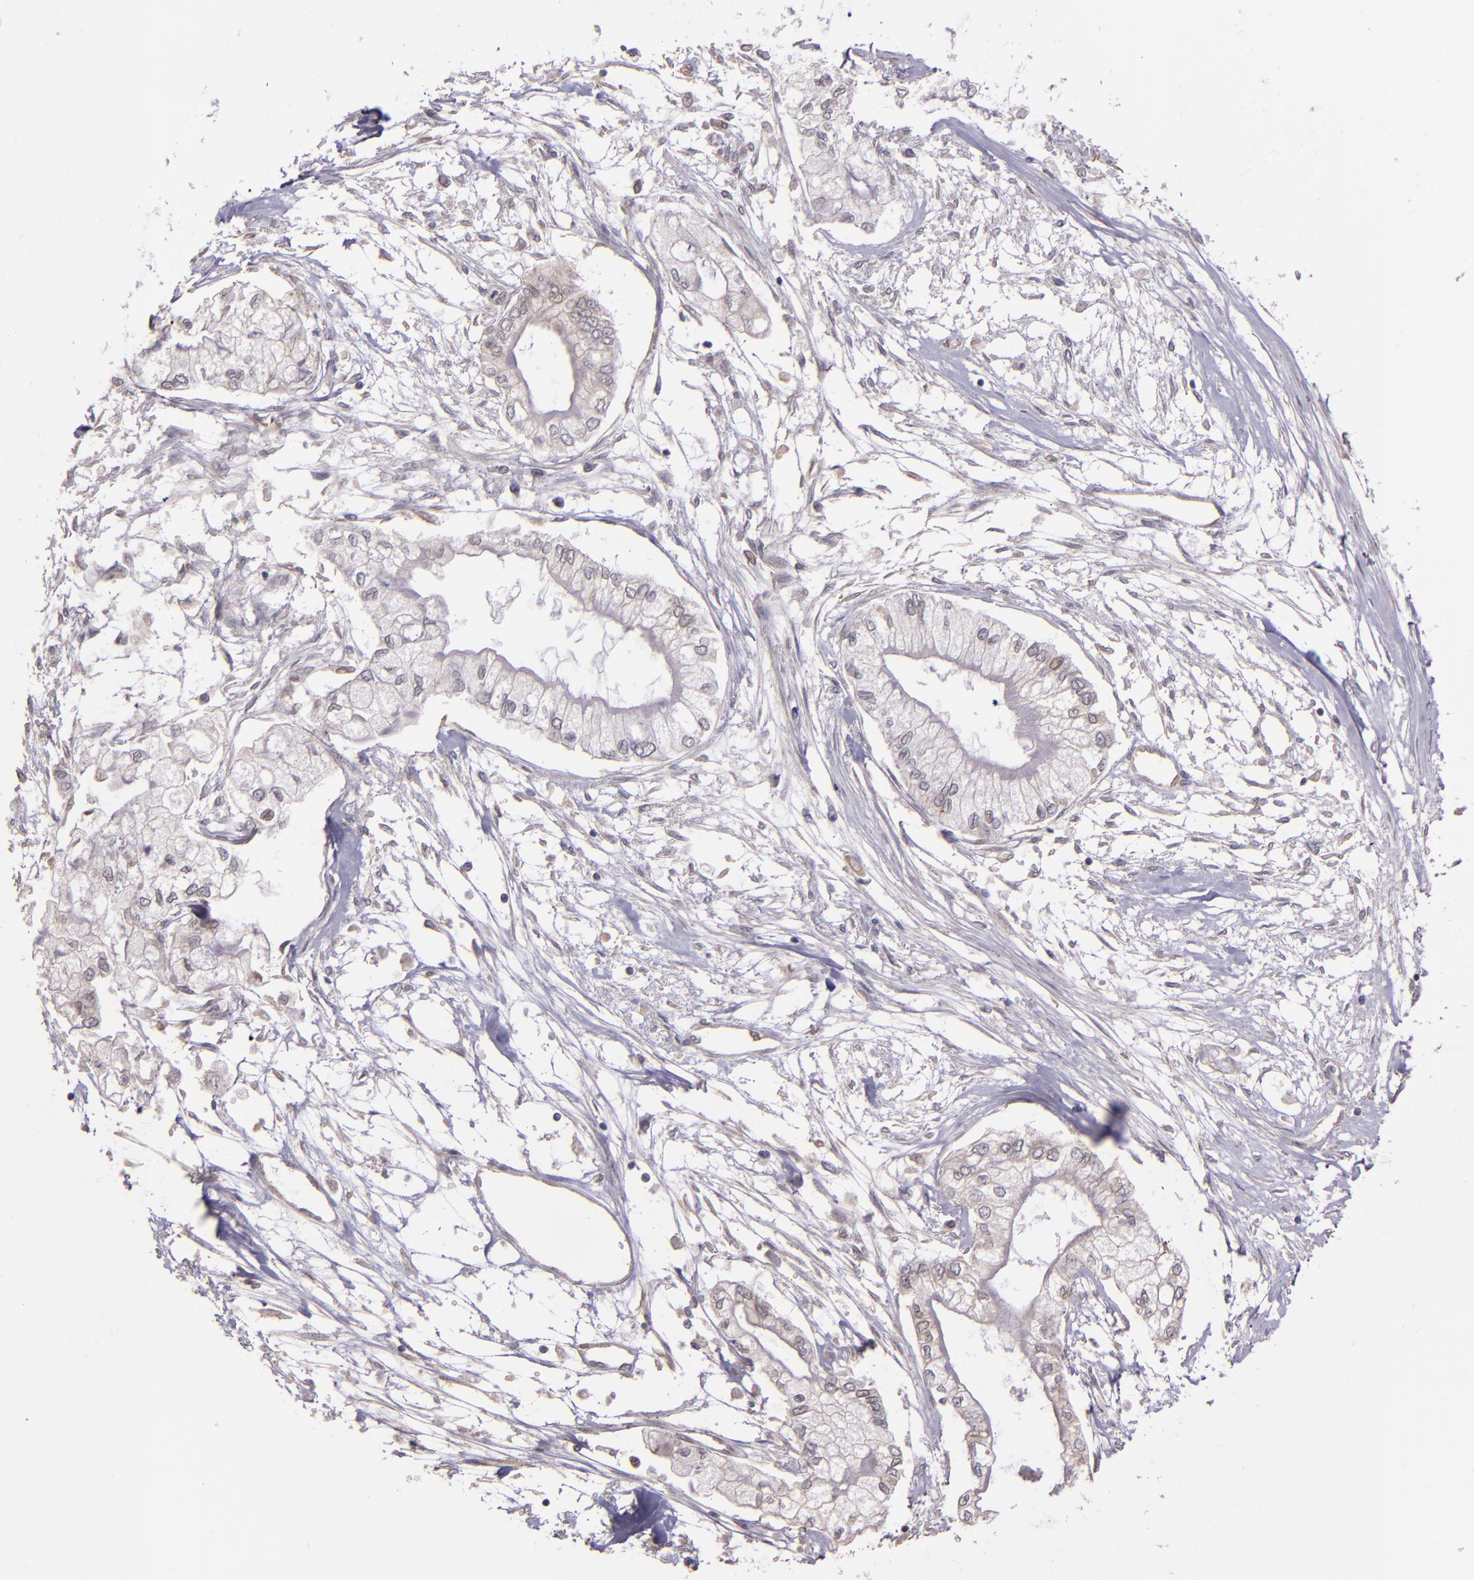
{"staining": {"intensity": "negative", "quantity": "none", "location": "none"}, "tissue": "pancreatic cancer", "cell_type": "Tumor cells", "image_type": "cancer", "snomed": [{"axis": "morphology", "description": "Adenocarcinoma, NOS"}, {"axis": "topography", "description": "Pancreas"}], "caption": "This image is of adenocarcinoma (pancreatic) stained with IHC to label a protein in brown with the nuclei are counter-stained blue. There is no staining in tumor cells.", "gene": "NUP62CL", "patient": {"sex": "male", "age": 79}}